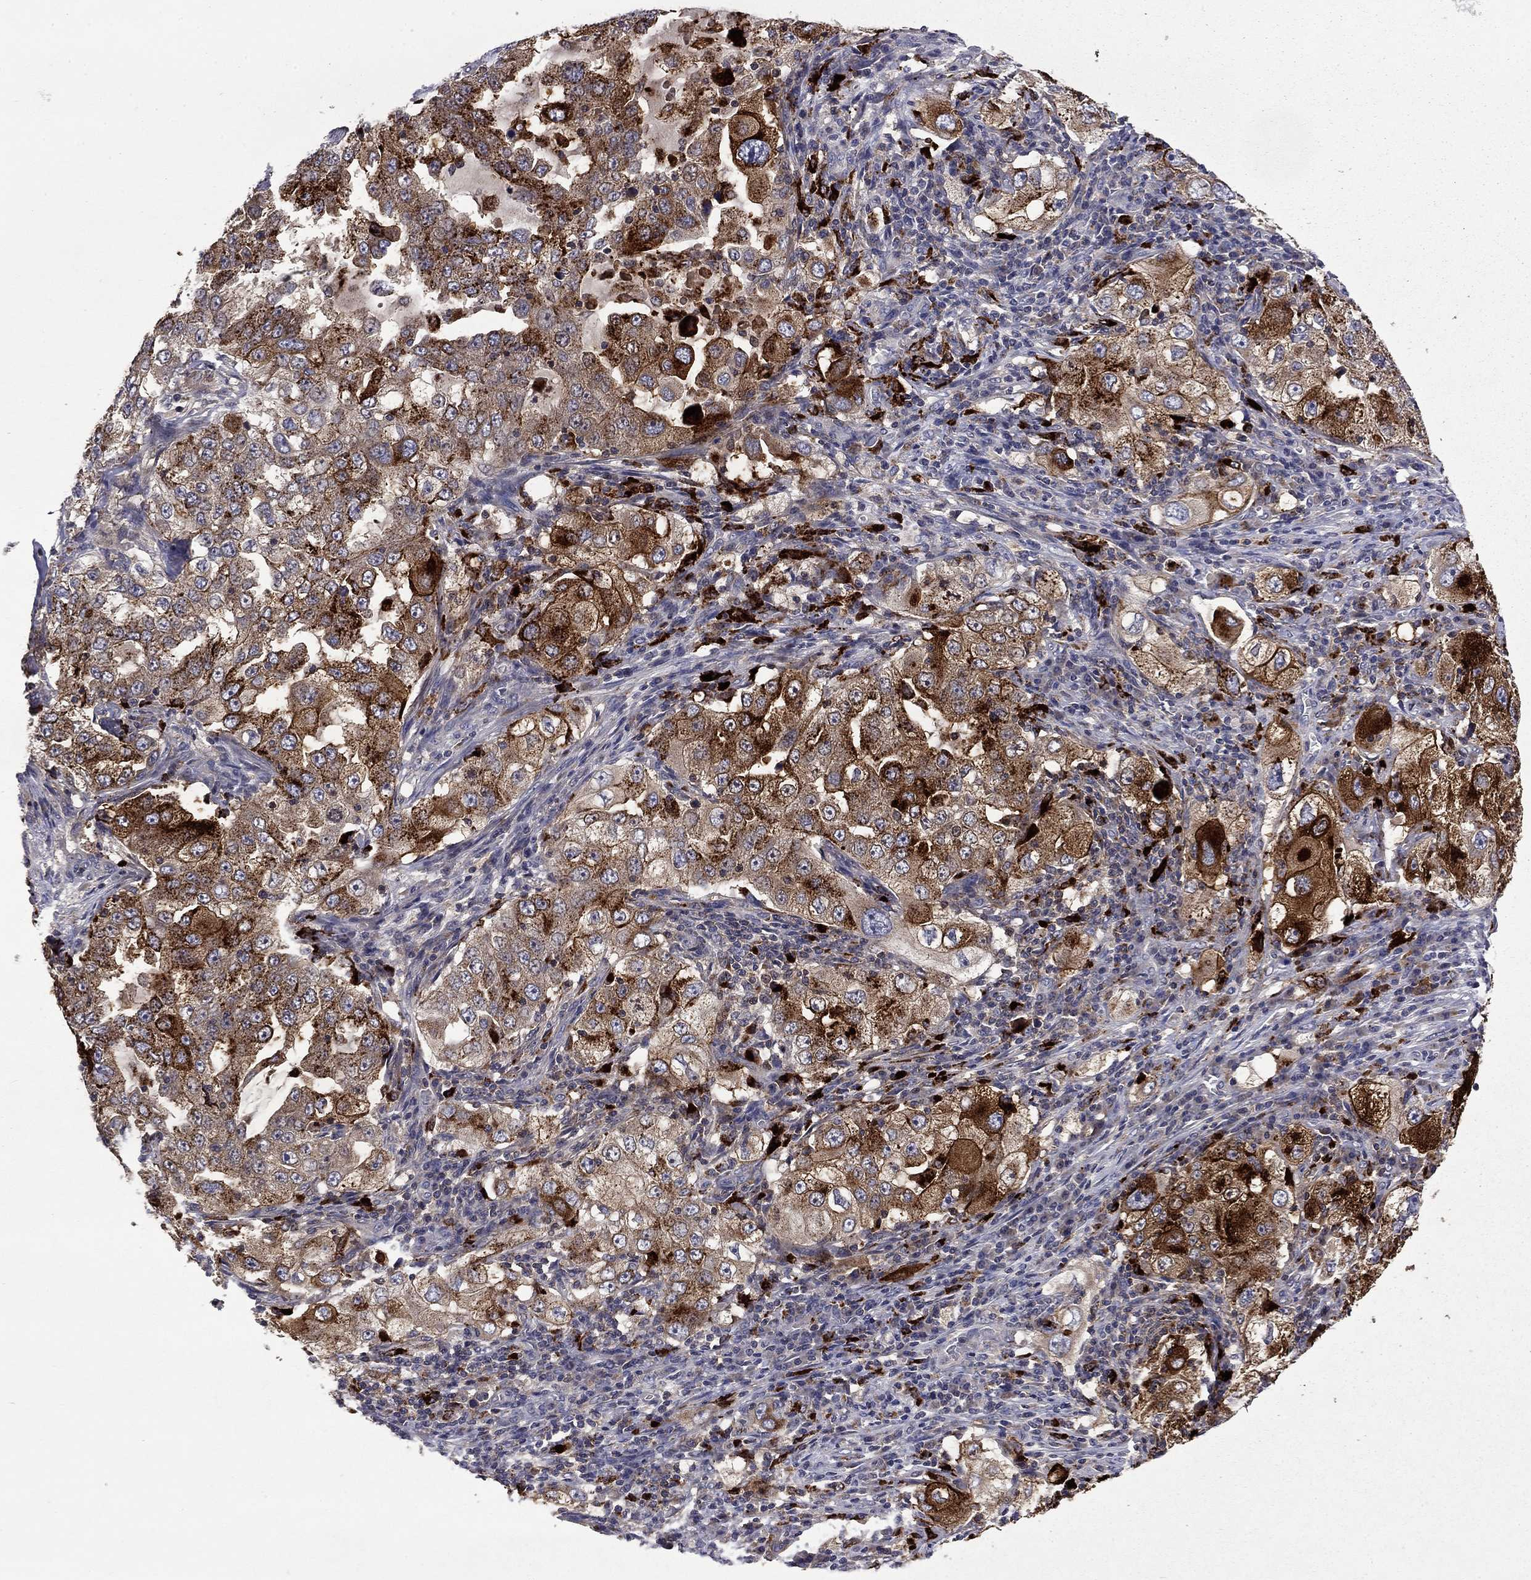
{"staining": {"intensity": "strong", "quantity": "25%-75%", "location": "cytoplasmic/membranous"}, "tissue": "lung cancer", "cell_type": "Tumor cells", "image_type": "cancer", "snomed": [{"axis": "morphology", "description": "Adenocarcinoma, NOS"}, {"axis": "topography", "description": "Lung"}], "caption": "A histopathology image showing strong cytoplasmic/membranous expression in approximately 25%-75% of tumor cells in adenocarcinoma (lung), as visualized by brown immunohistochemical staining.", "gene": "CEACAM7", "patient": {"sex": "female", "age": 61}}